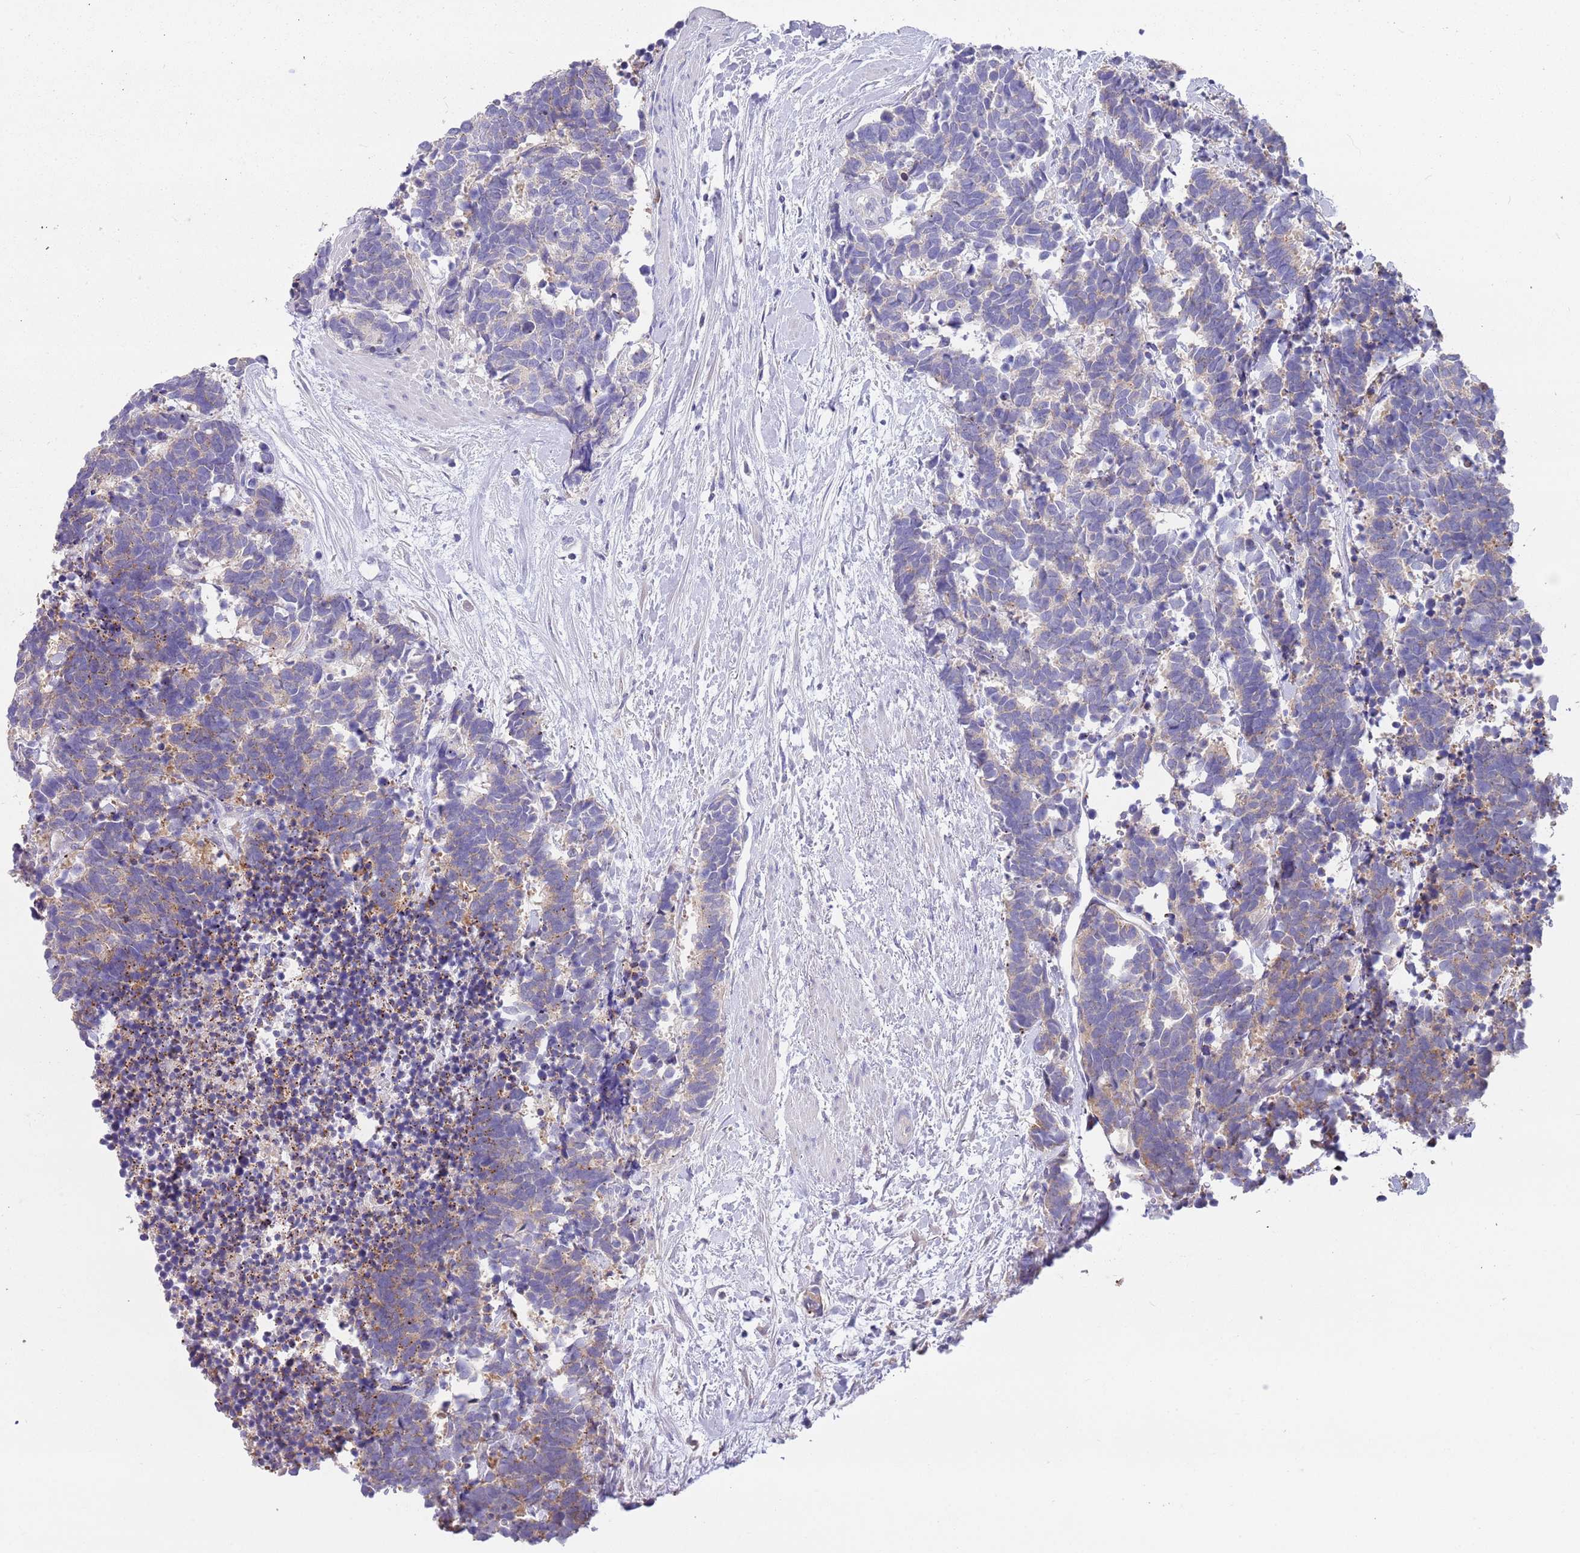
{"staining": {"intensity": "weak", "quantity": "<25%", "location": "cytoplasmic/membranous"}, "tissue": "carcinoid", "cell_type": "Tumor cells", "image_type": "cancer", "snomed": [{"axis": "morphology", "description": "Carcinoma, NOS"}, {"axis": "morphology", "description": "Carcinoid, malignant, NOS"}, {"axis": "topography", "description": "Prostate"}], "caption": "A high-resolution micrograph shows immunohistochemistry staining of carcinoid, which displays no significant expression in tumor cells.", "gene": "TYW1", "patient": {"sex": "male", "age": 57}}